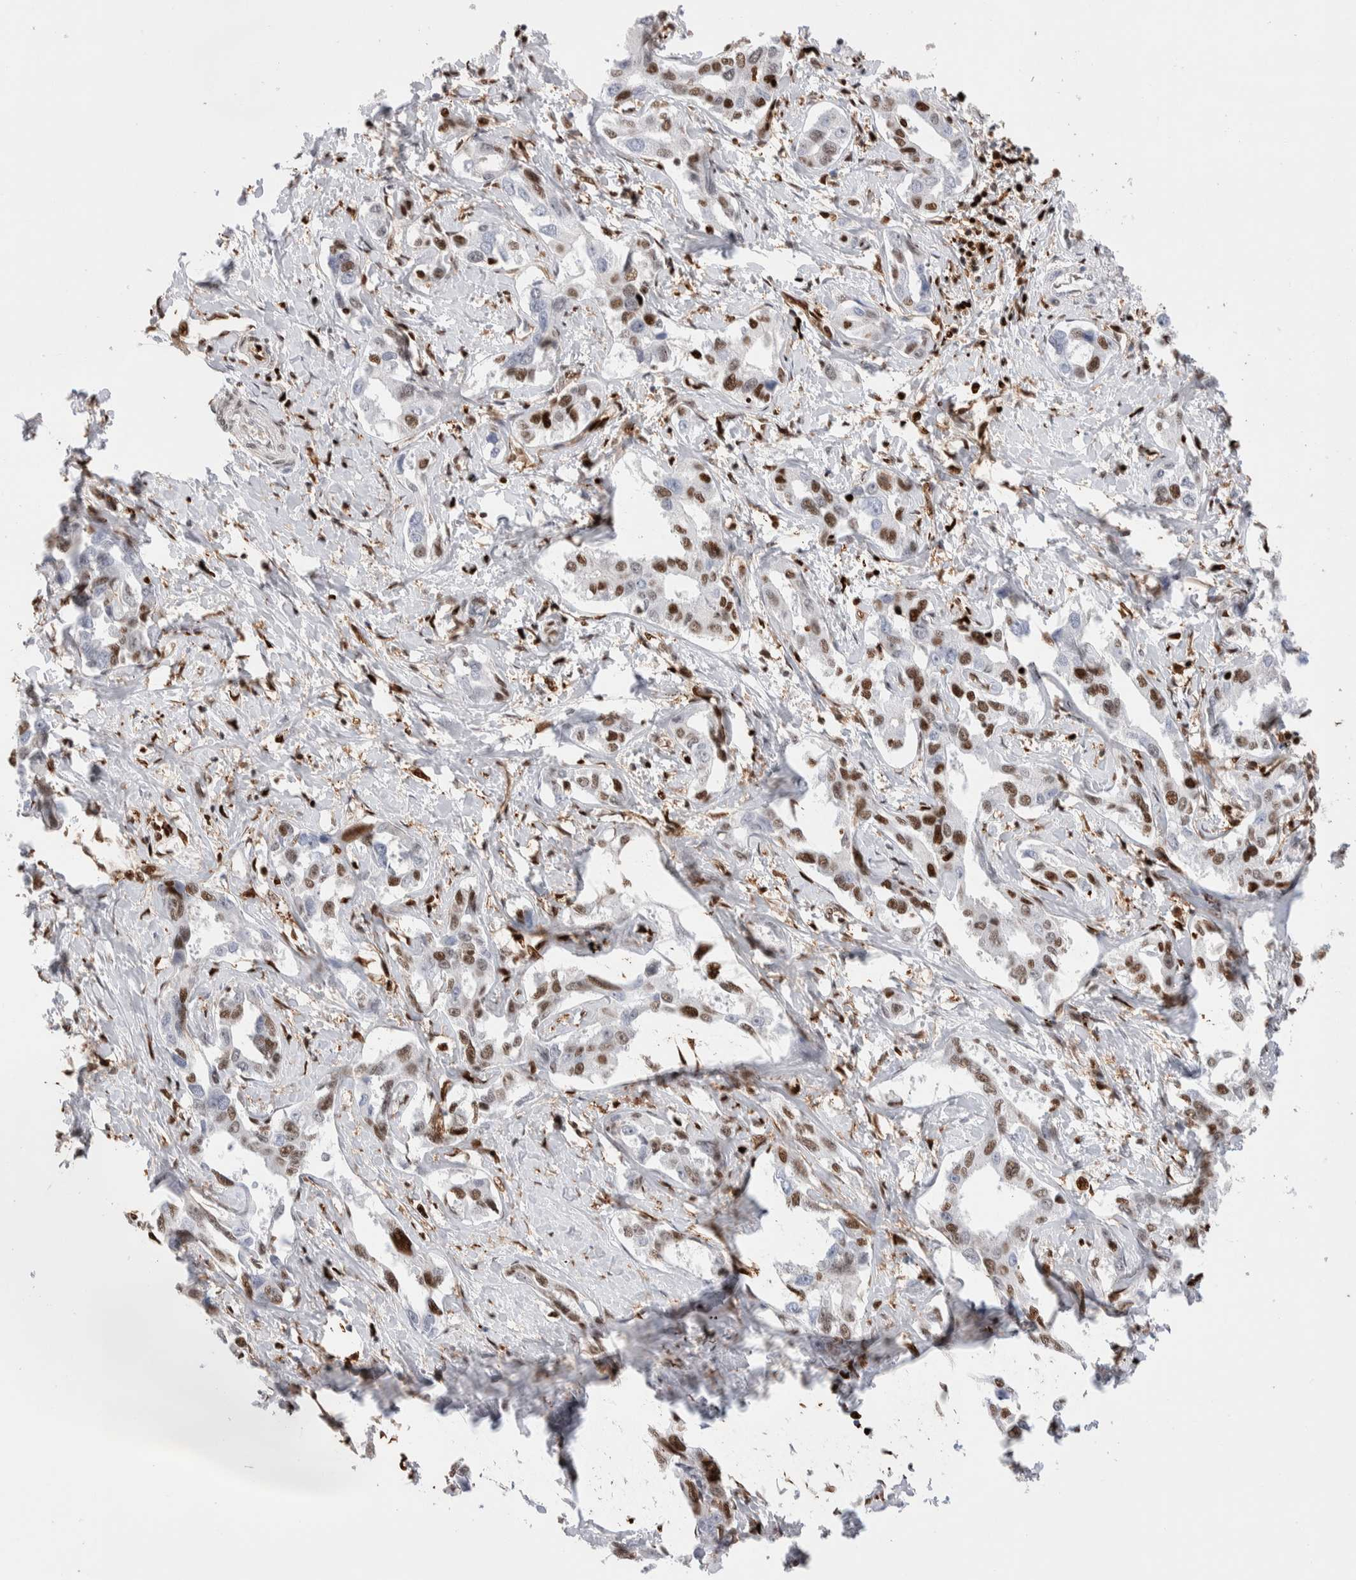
{"staining": {"intensity": "moderate", "quantity": "25%-75%", "location": "nuclear"}, "tissue": "liver cancer", "cell_type": "Tumor cells", "image_type": "cancer", "snomed": [{"axis": "morphology", "description": "Cholangiocarcinoma"}, {"axis": "topography", "description": "Liver"}], "caption": "Immunohistochemical staining of liver cholangiocarcinoma displays medium levels of moderate nuclear protein staining in about 25%-75% of tumor cells. The staining was performed using DAB to visualize the protein expression in brown, while the nuclei were stained in blue with hematoxylin (Magnification: 20x).", "gene": "RNASEK-C17orf49", "patient": {"sex": "male", "age": 59}}